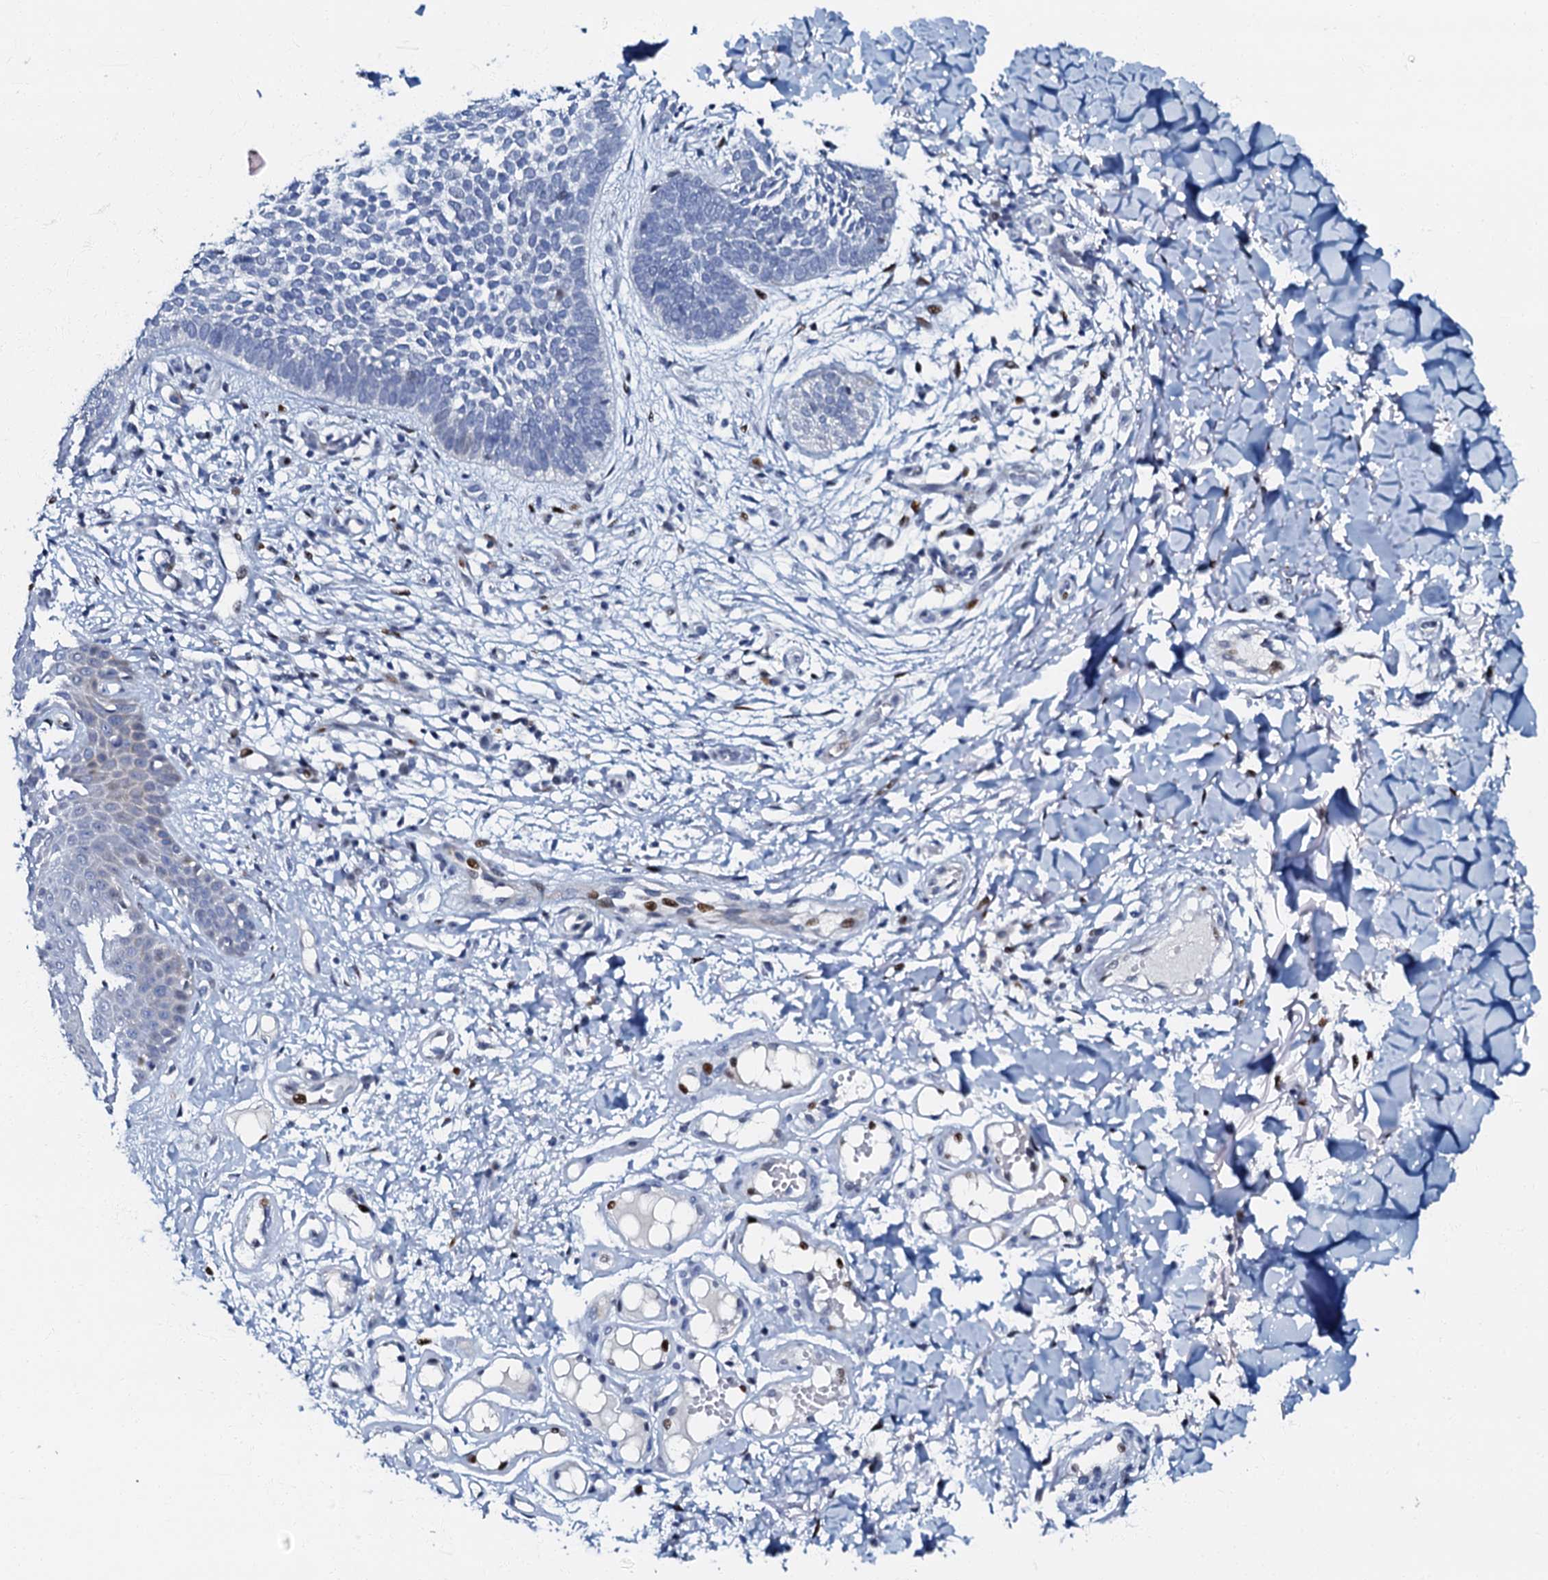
{"staining": {"intensity": "negative", "quantity": "none", "location": "none"}, "tissue": "skin cancer", "cell_type": "Tumor cells", "image_type": "cancer", "snomed": [{"axis": "morphology", "description": "Basal cell carcinoma"}, {"axis": "topography", "description": "Skin"}], "caption": "Tumor cells show no significant protein staining in basal cell carcinoma (skin).", "gene": "MFSD5", "patient": {"sex": "female", "age": 64}}